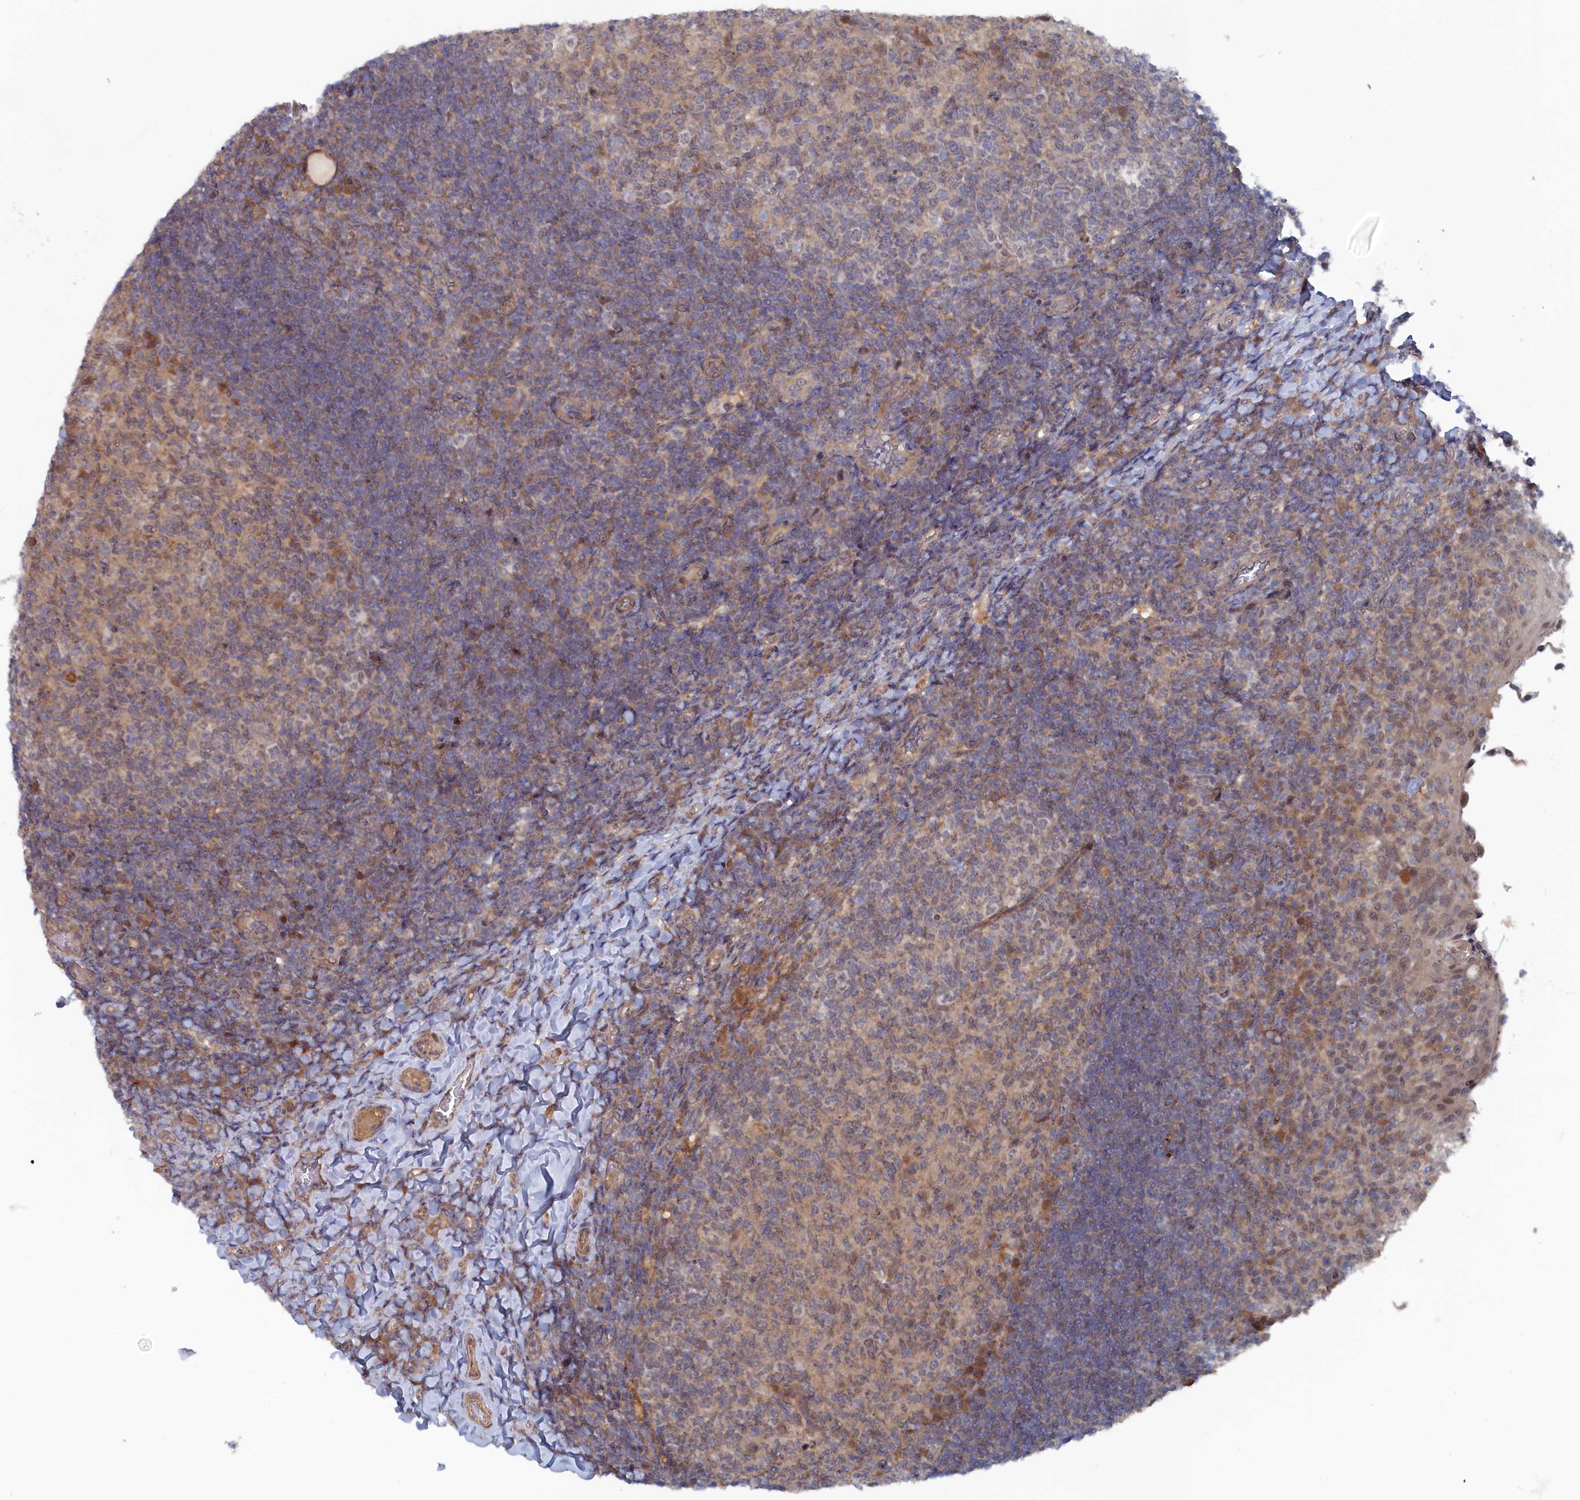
{"staining": {"intensity": "moderate", "quantity": "<25%", "location": "cytoplasmic/membranous,nuclear"}, "tissue": "tonsil", "cell_type": "Germinal center cells", "image_type": "normal", "snomed": [{"axis": "morphology", "description": "Normal tissue, NOS"}, {"axis": "topography", "description": "Tonsil"}], "caption": "Immunohistochemistry (IHC) histopathology image of unremarkable human tonsil stained for a protein (brown), which exhibits low levels of moderate cytoplasmic/membranous,nuclear positivity in approximately <25% of germinal center cells.", "gene": "ELOVL6", "patient": {"sex": "female", "age": 10}}